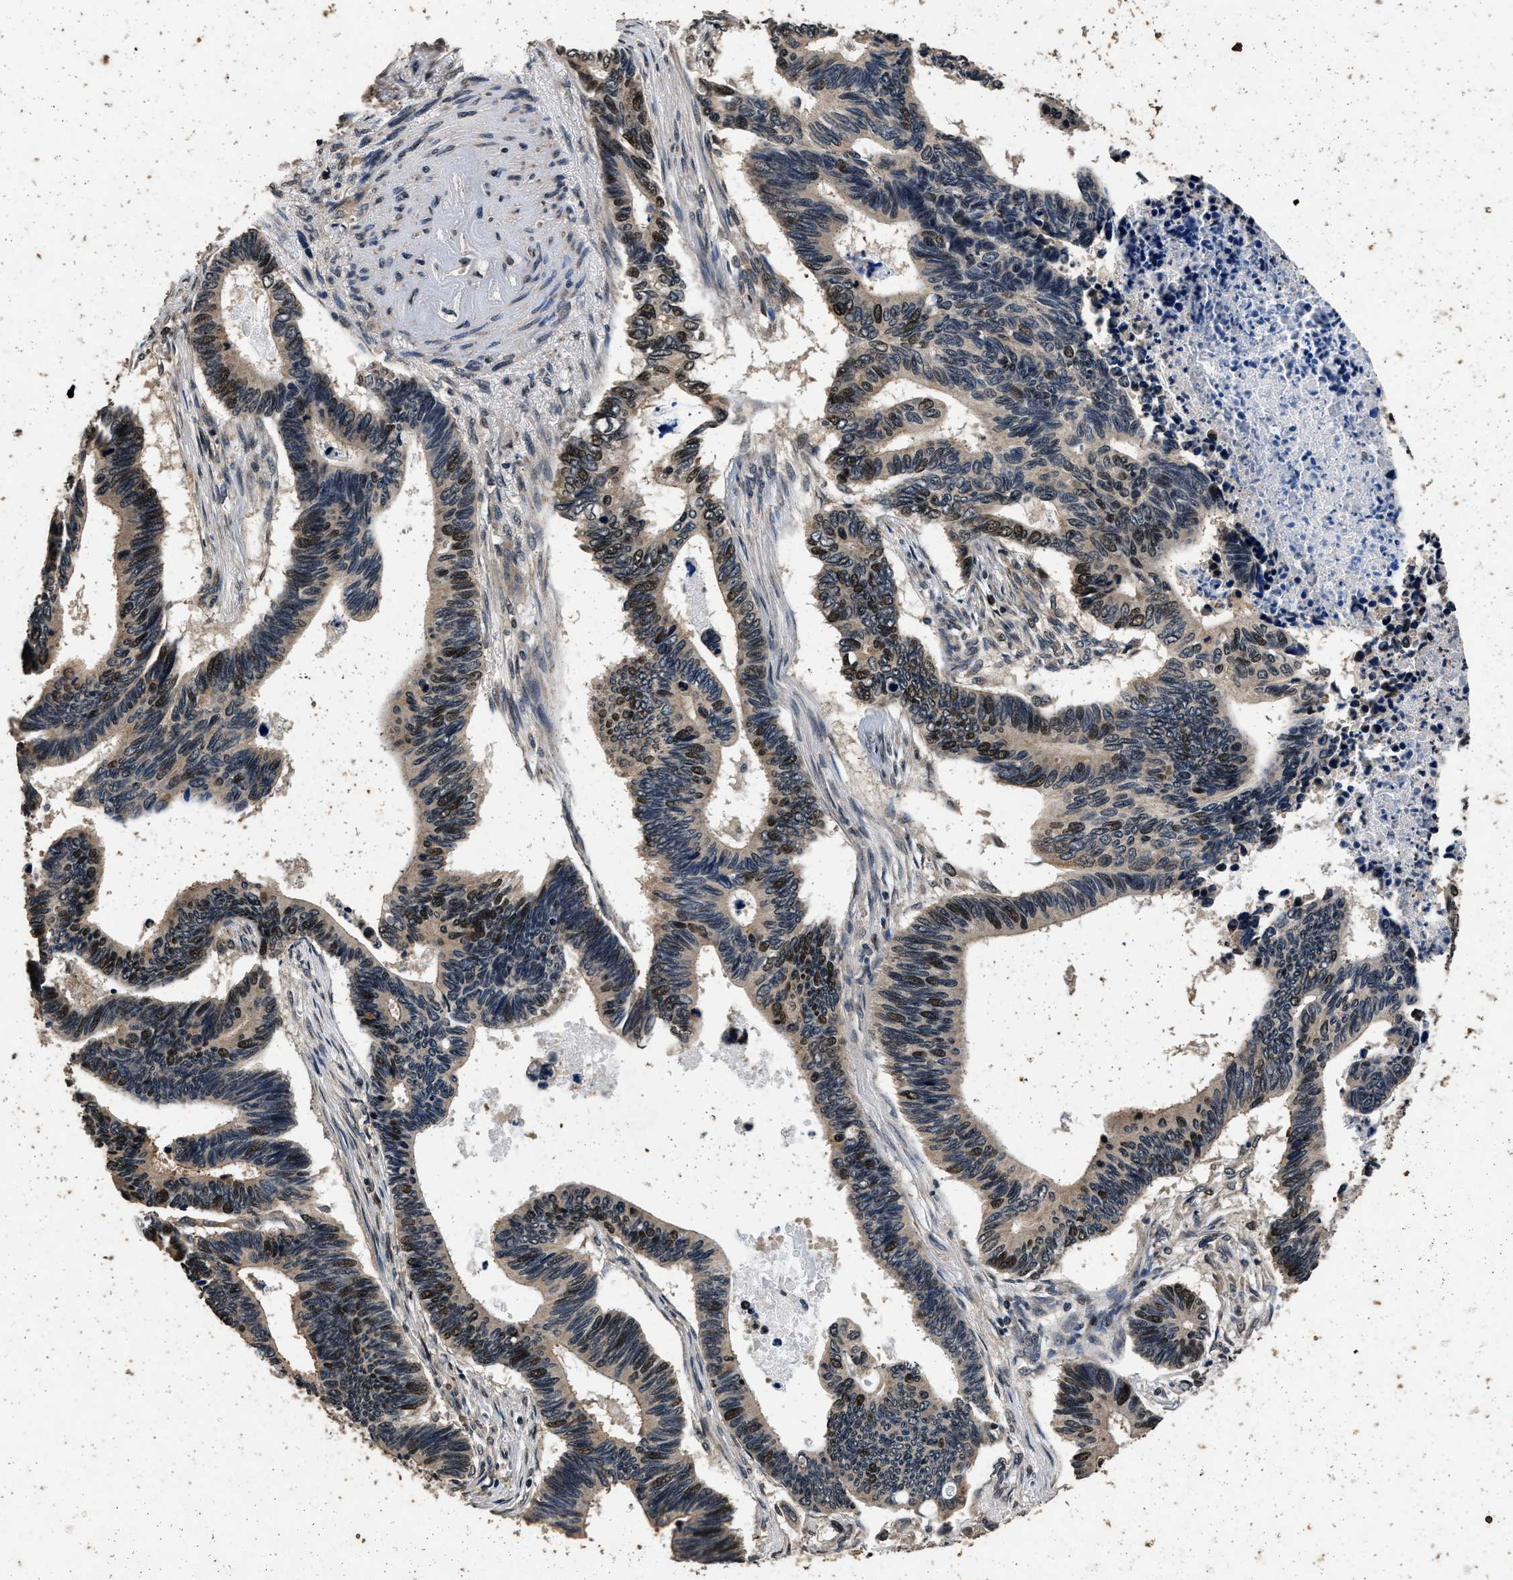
{"staining": {"intensity": "moderate", "quantity": "25%-75%", "location": "cytoplasmic/membranous,nuclear"}, "tissue": "pancreatic cancer", "cell_type": "Tumor cells", "image_type": "cancer", "snomed": [{"axis": "morphology", "description": "Adenocarcinoma, NOS"}, {"axis": "topography", "description": "Pancreas"}], "caption": "IHC photomicrograph of neoplastic tissue: adenocarcinoma (pancreatic) stained using IHC shows medium levels of moderate protein expression localized specifically in the cytoplasmic/membranous and nuclear of tumor cells, appearing as a cytoplasmic/membranous and nuclear brown color.", "gene": "CSTF1", "patient": {"sex": "female", "age": 70}}